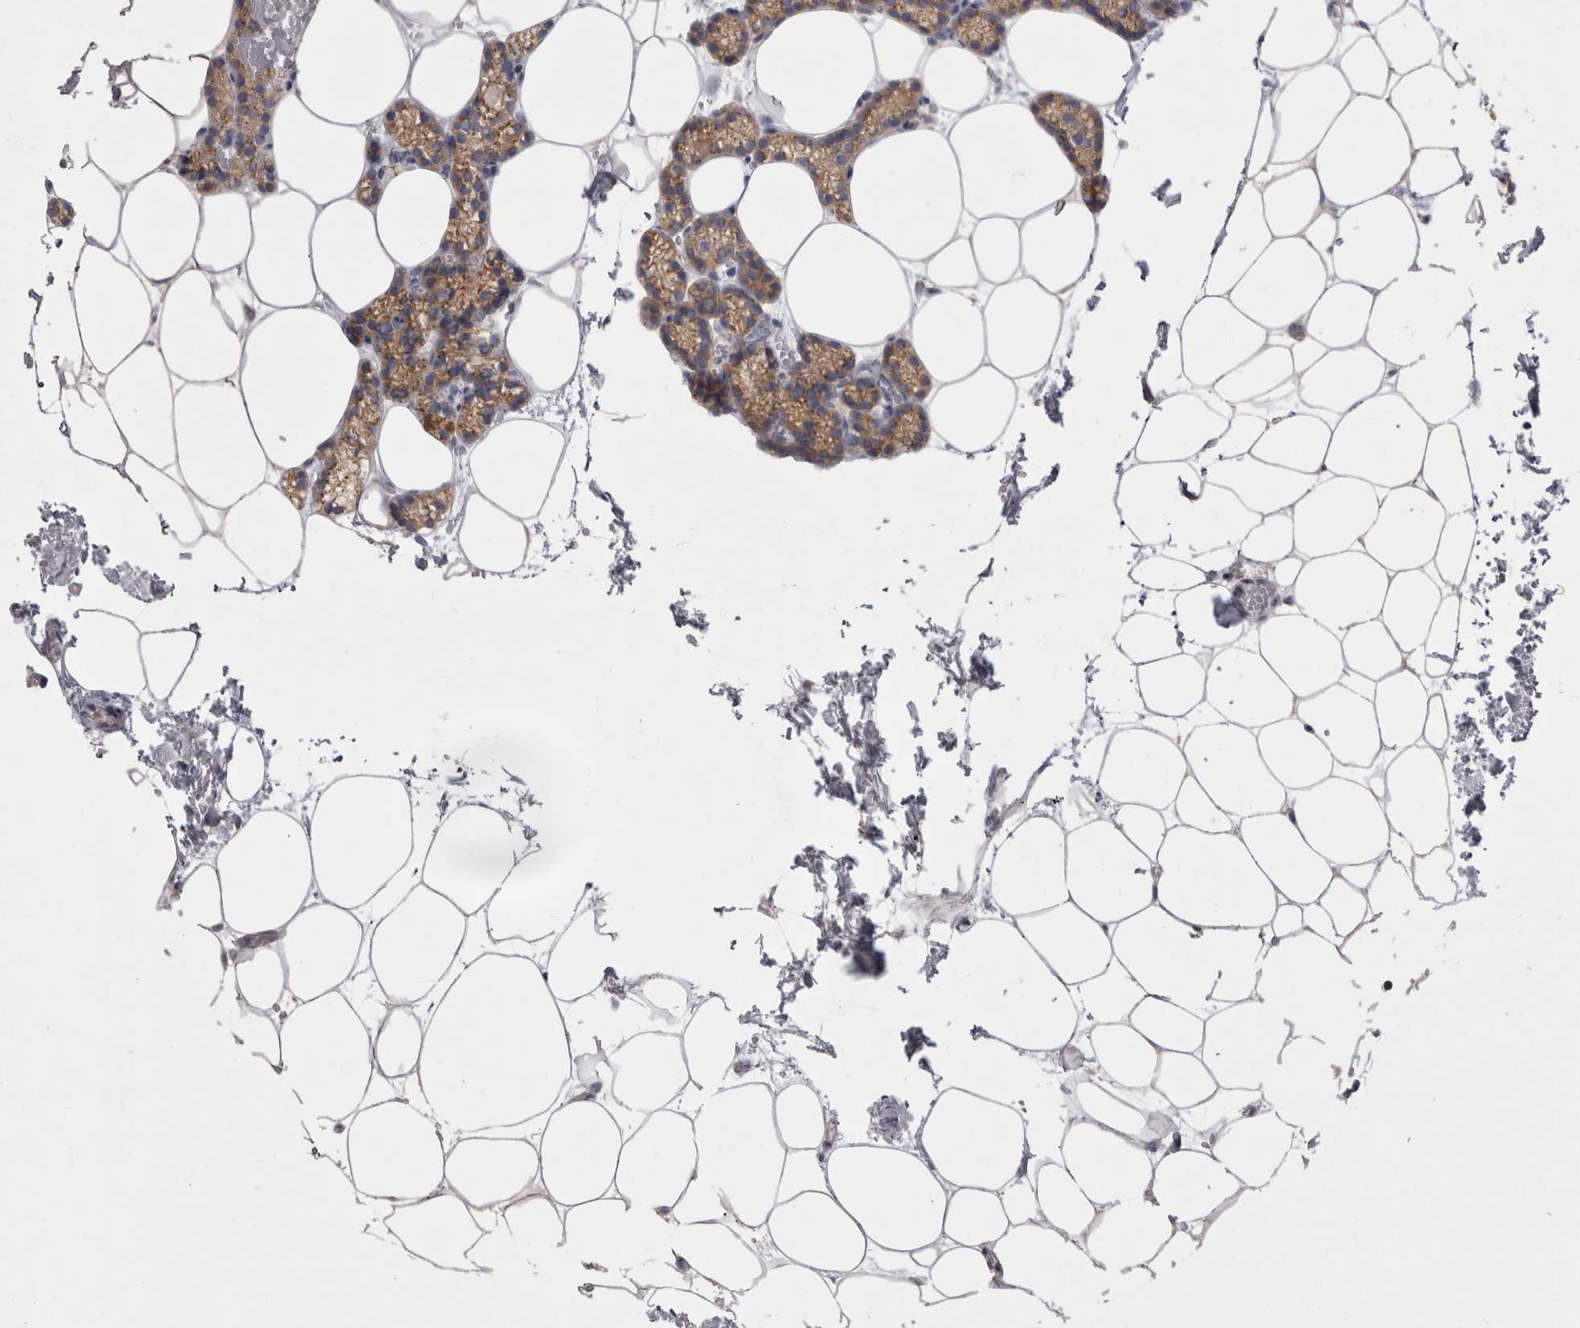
{"staining": {"intensity": "moderate", "quantity": "25%-75%", "location": "cytoplasmic/membranous"}, "tissue": "parathyroid gland", "cell_type": "Glandular cells", "image_type": "normal", "snomed": [{"axis": "morphology", "description": "Normal tissue, NOS"}, {"axis": "topography", "description": "Parathyroid gland"}], "caption": "Protein staining exhibits moderate cytoplasmic/membranous positivity in approximately 25%-75% of glandular cells in benign parathyroid gland.", "gene": "LRRC40", "patient": {"sex": "male", "age": 58}}